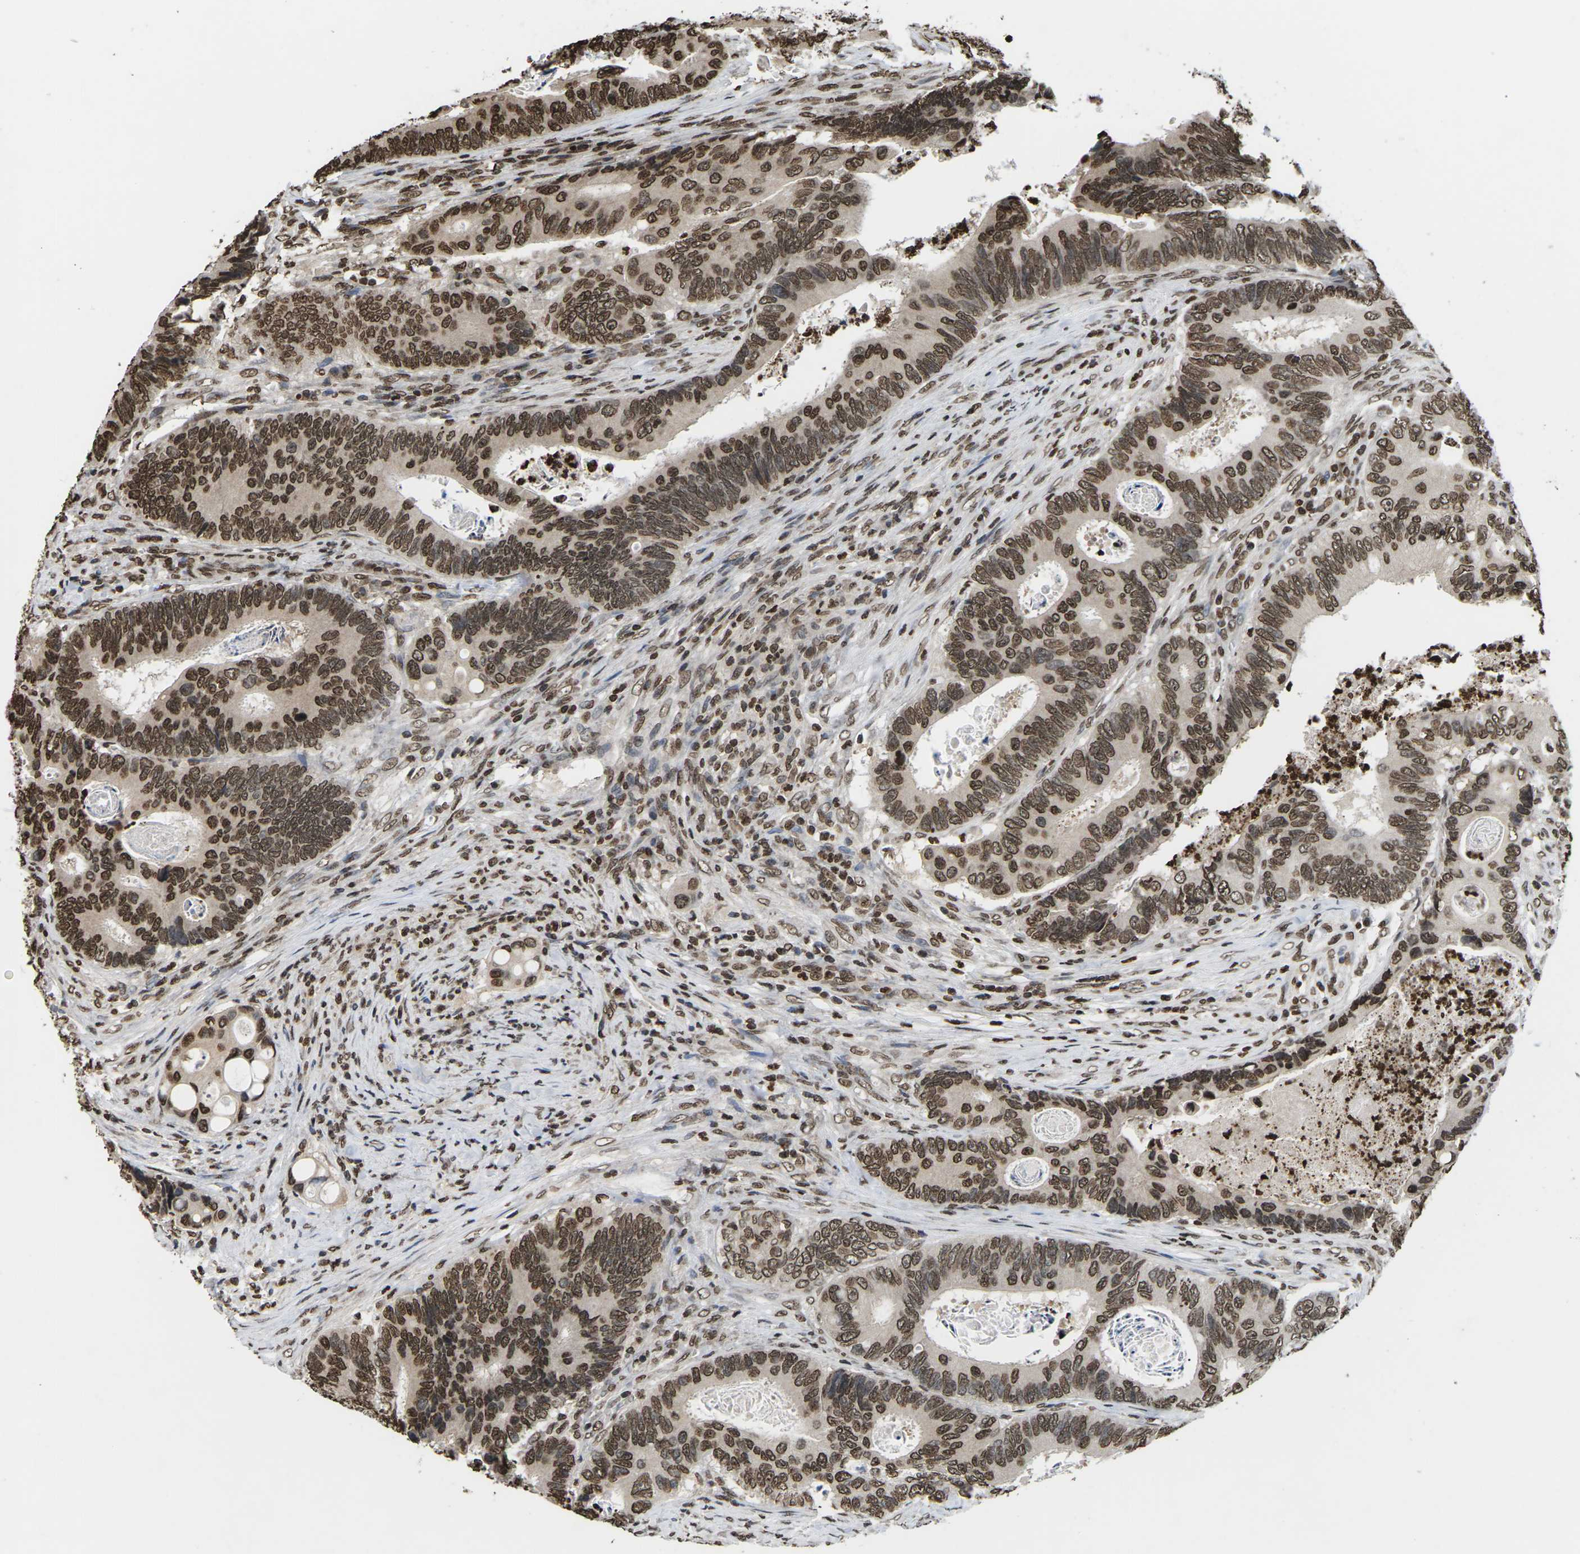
{"staining": {"intensity": "strong", "quantity": ">75%", "location": "nuclear"}, "tissue": "colorectal cancer", "cell_type": "Tumor cells", "image_type": "cancer", "snomed": [{"axis": "morphology", "description": "Inflammation, NOS"}, {"axis": "morphology", "description": "Adenocarcinoma, NOS"}, {"axis": "topography", "description": "Colon"}], "caption": "This micrograph reveals IHC staining of human colorectal cancer (adenocarcinoma), with high strong nuclear positivity in approximately >75% of tumor cells.", "gene": "EMSY", "patient": {"sex": "male", "age": 72}}